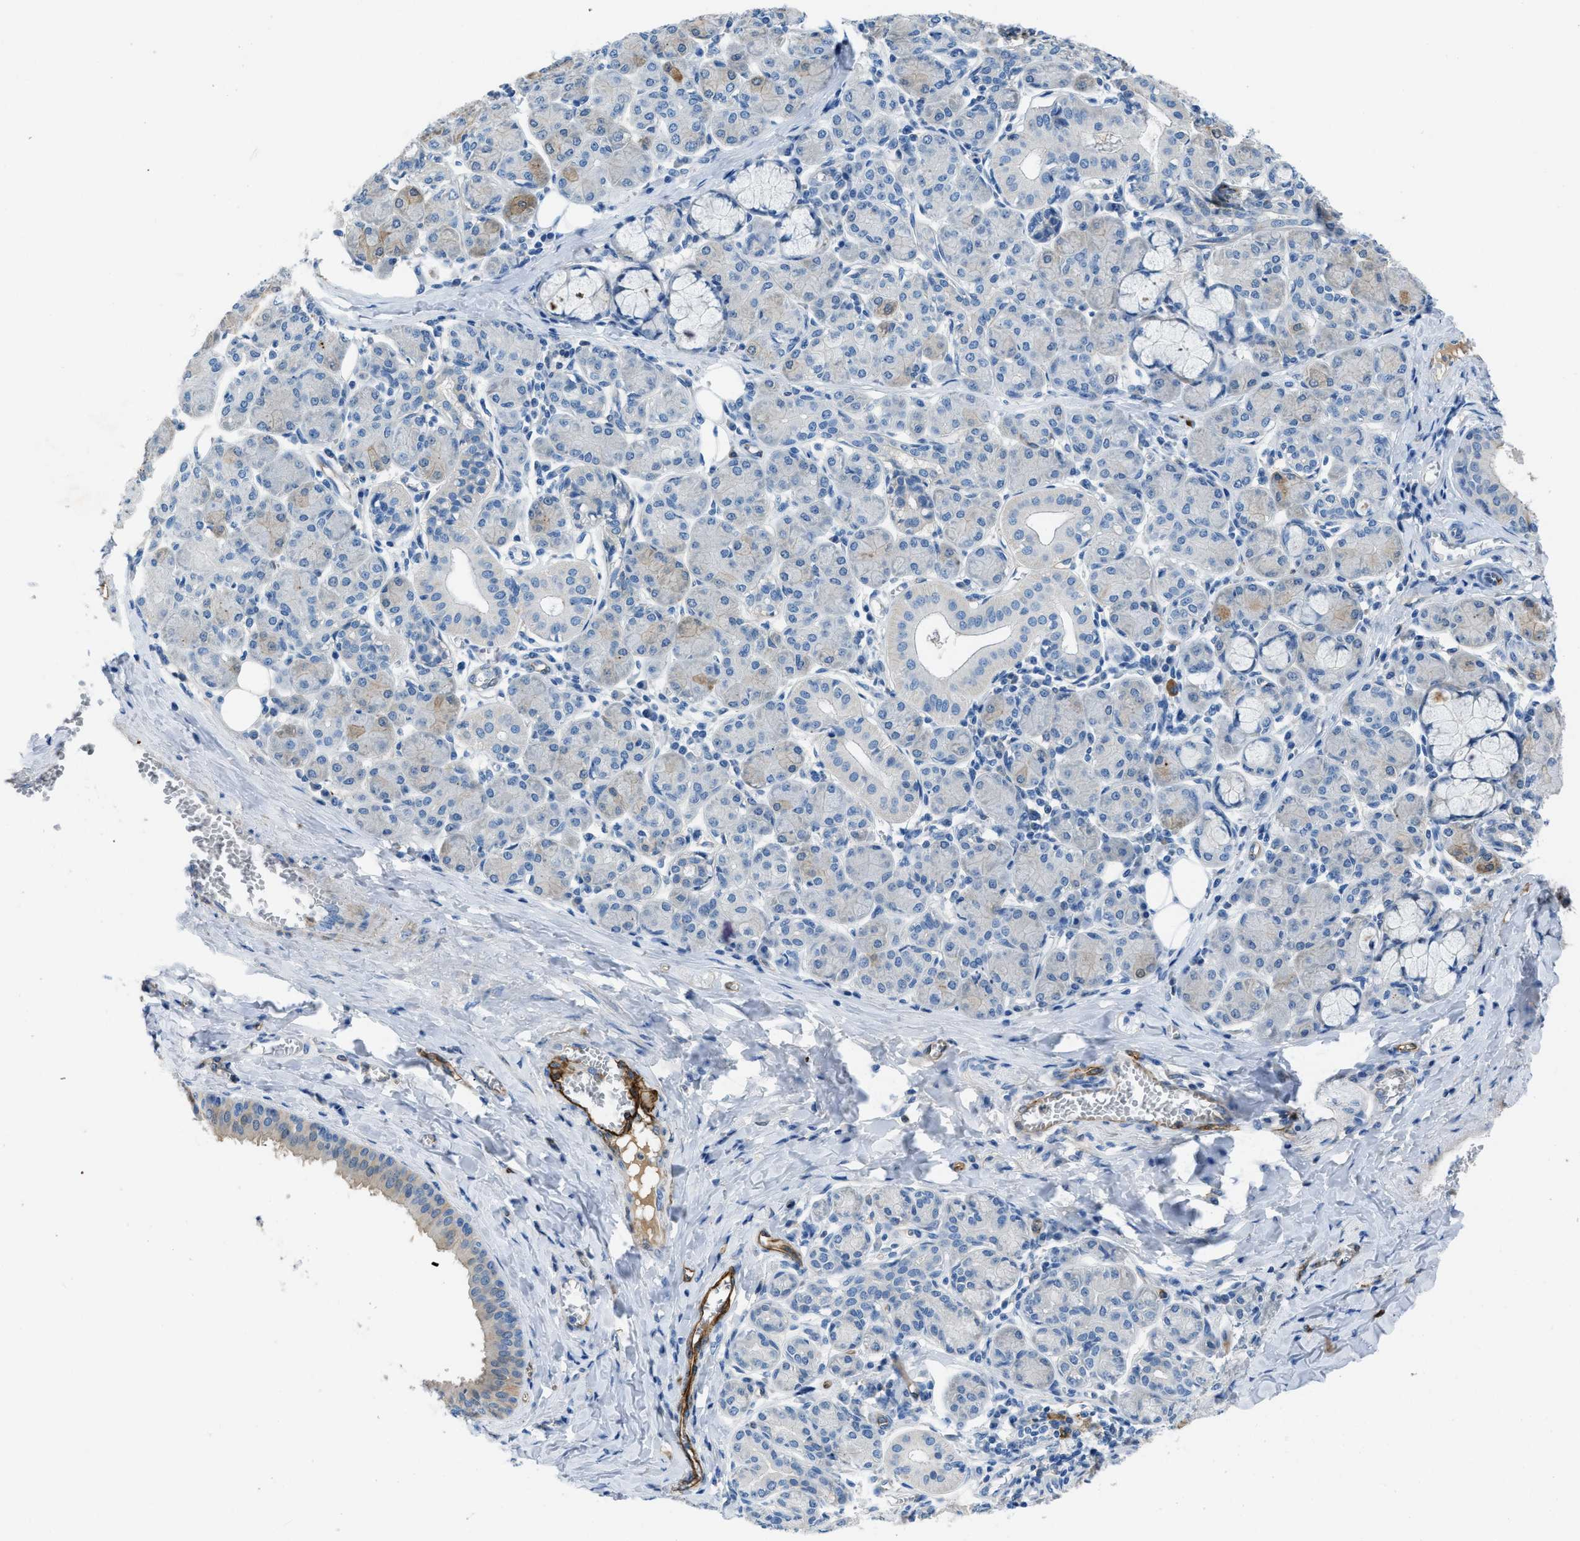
{"staining": {"intensity": "weak", "quantity": "<25%", "location": "cytoplasmic/membranous"}, "tissue": "salivary gland", "cell_type": "Glandular cells", "image_type": "normal", "snomed": [{"axis": "morphology", "description": "Normal tissue, NOS"}, {"axis": "morphology", "description": "Inflammation, NOS"}, {"axis": "topography", "description": "Lymph node"}, {"axis": "topography", "description": "Salivary gland"}], "caption": "Glandular cells show no significant positivity in normal salivary gland.", "gene": "SPEG", "patient": {"sex": "male", "age": 3}}